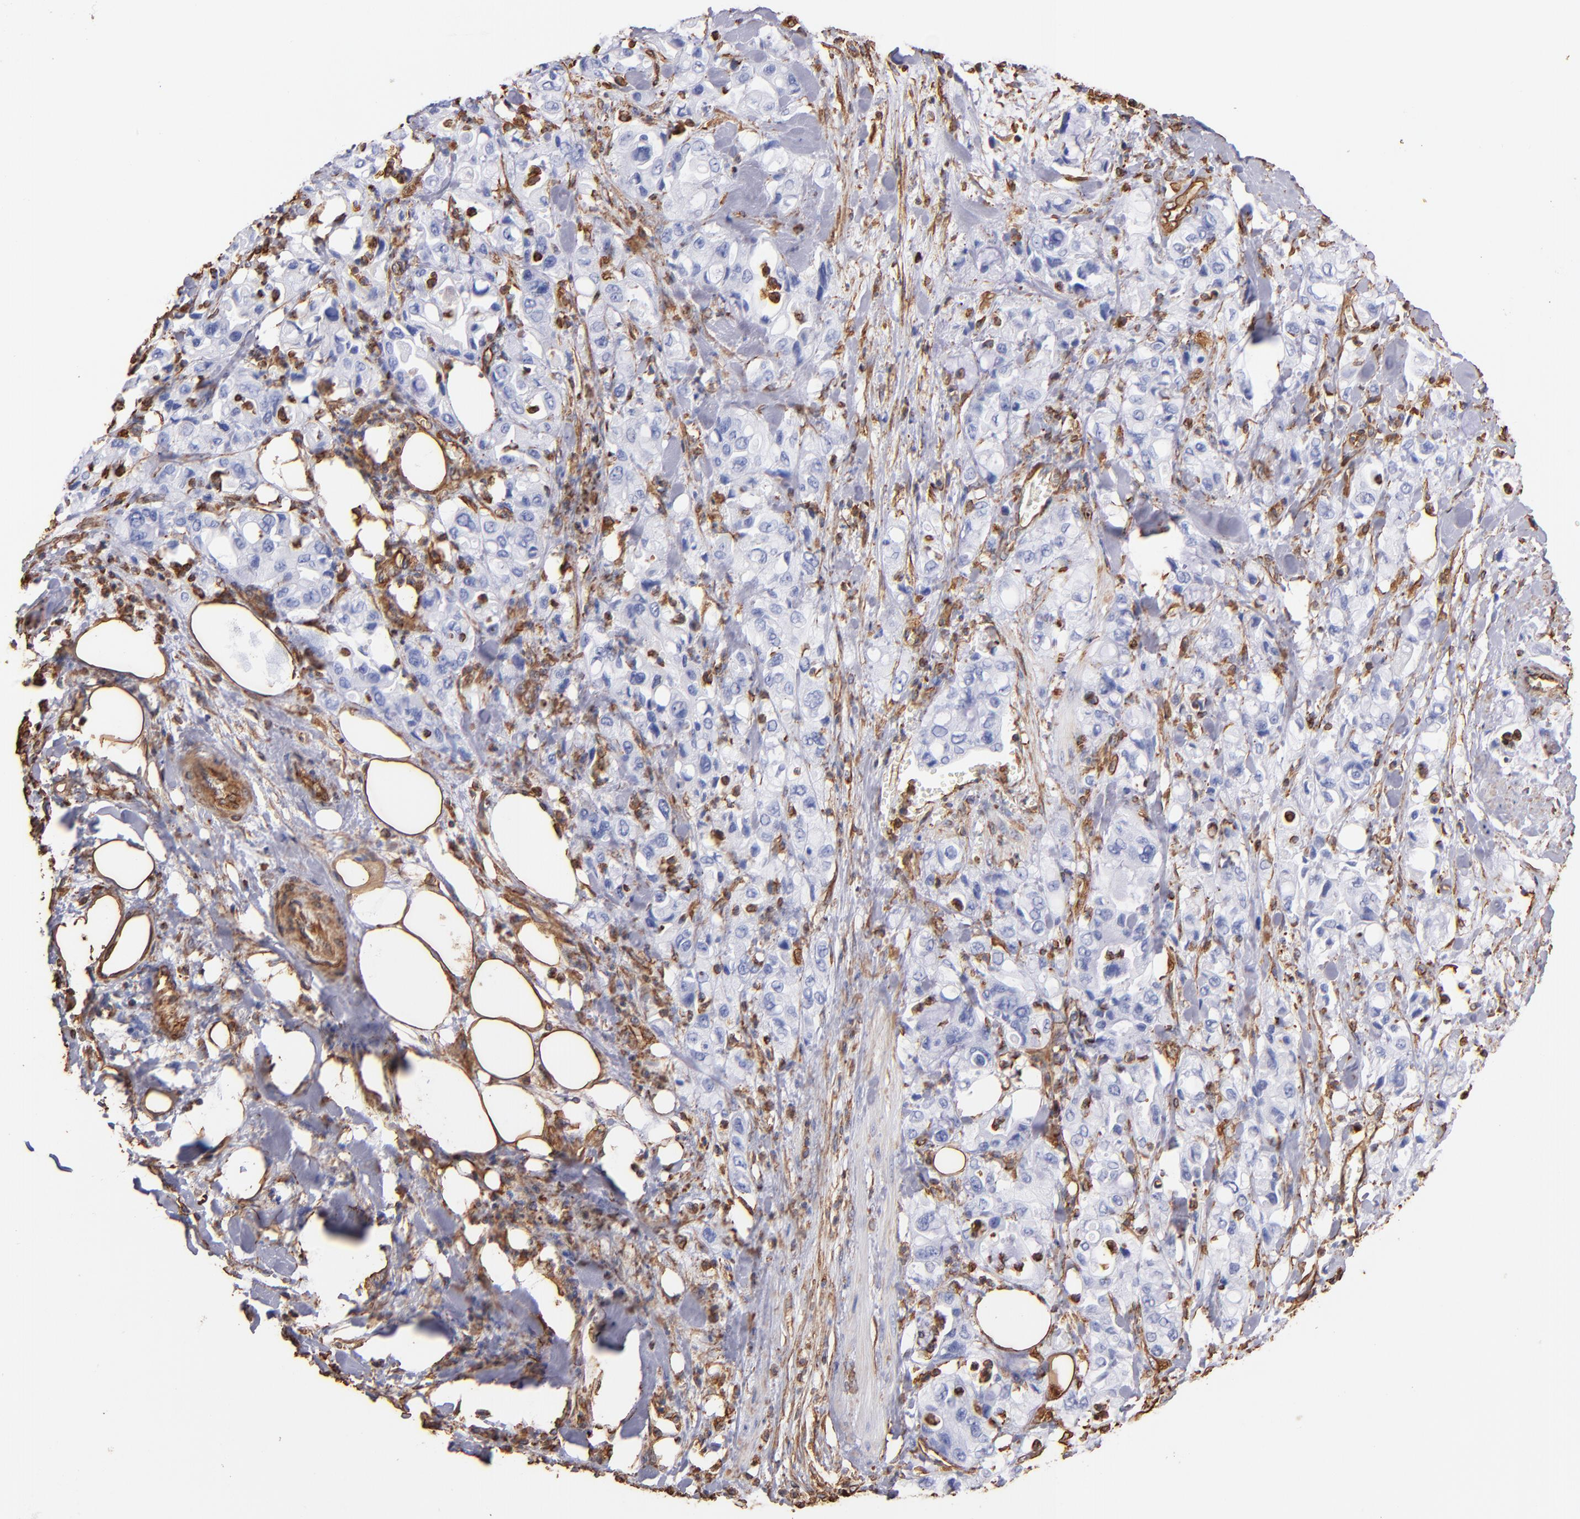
{"staining": {"intensity": "strong", "quantity": "<25%", "location": "cytoplasmic/membranous"}, "tissue": "pancreatic cancer", "cell_type": "Tumor cells", "image_type": "cancer", "snomed": [{"axis": "morphology", "description": "Adenocarcinoma, NOS"}, {"axis": "topography", "description": "Pancreas"}], "caption": "Strong cytoplasmic/membranous protein expression is identified in about <25% of tumor cells in pancreatic cancer. The staining was performed using DAB, with brown indicating positive protein expression. Nuclei are stained blue with hematoxylin.", "gene": "VIM", "patient": {"sex": "male", "age": 70}}